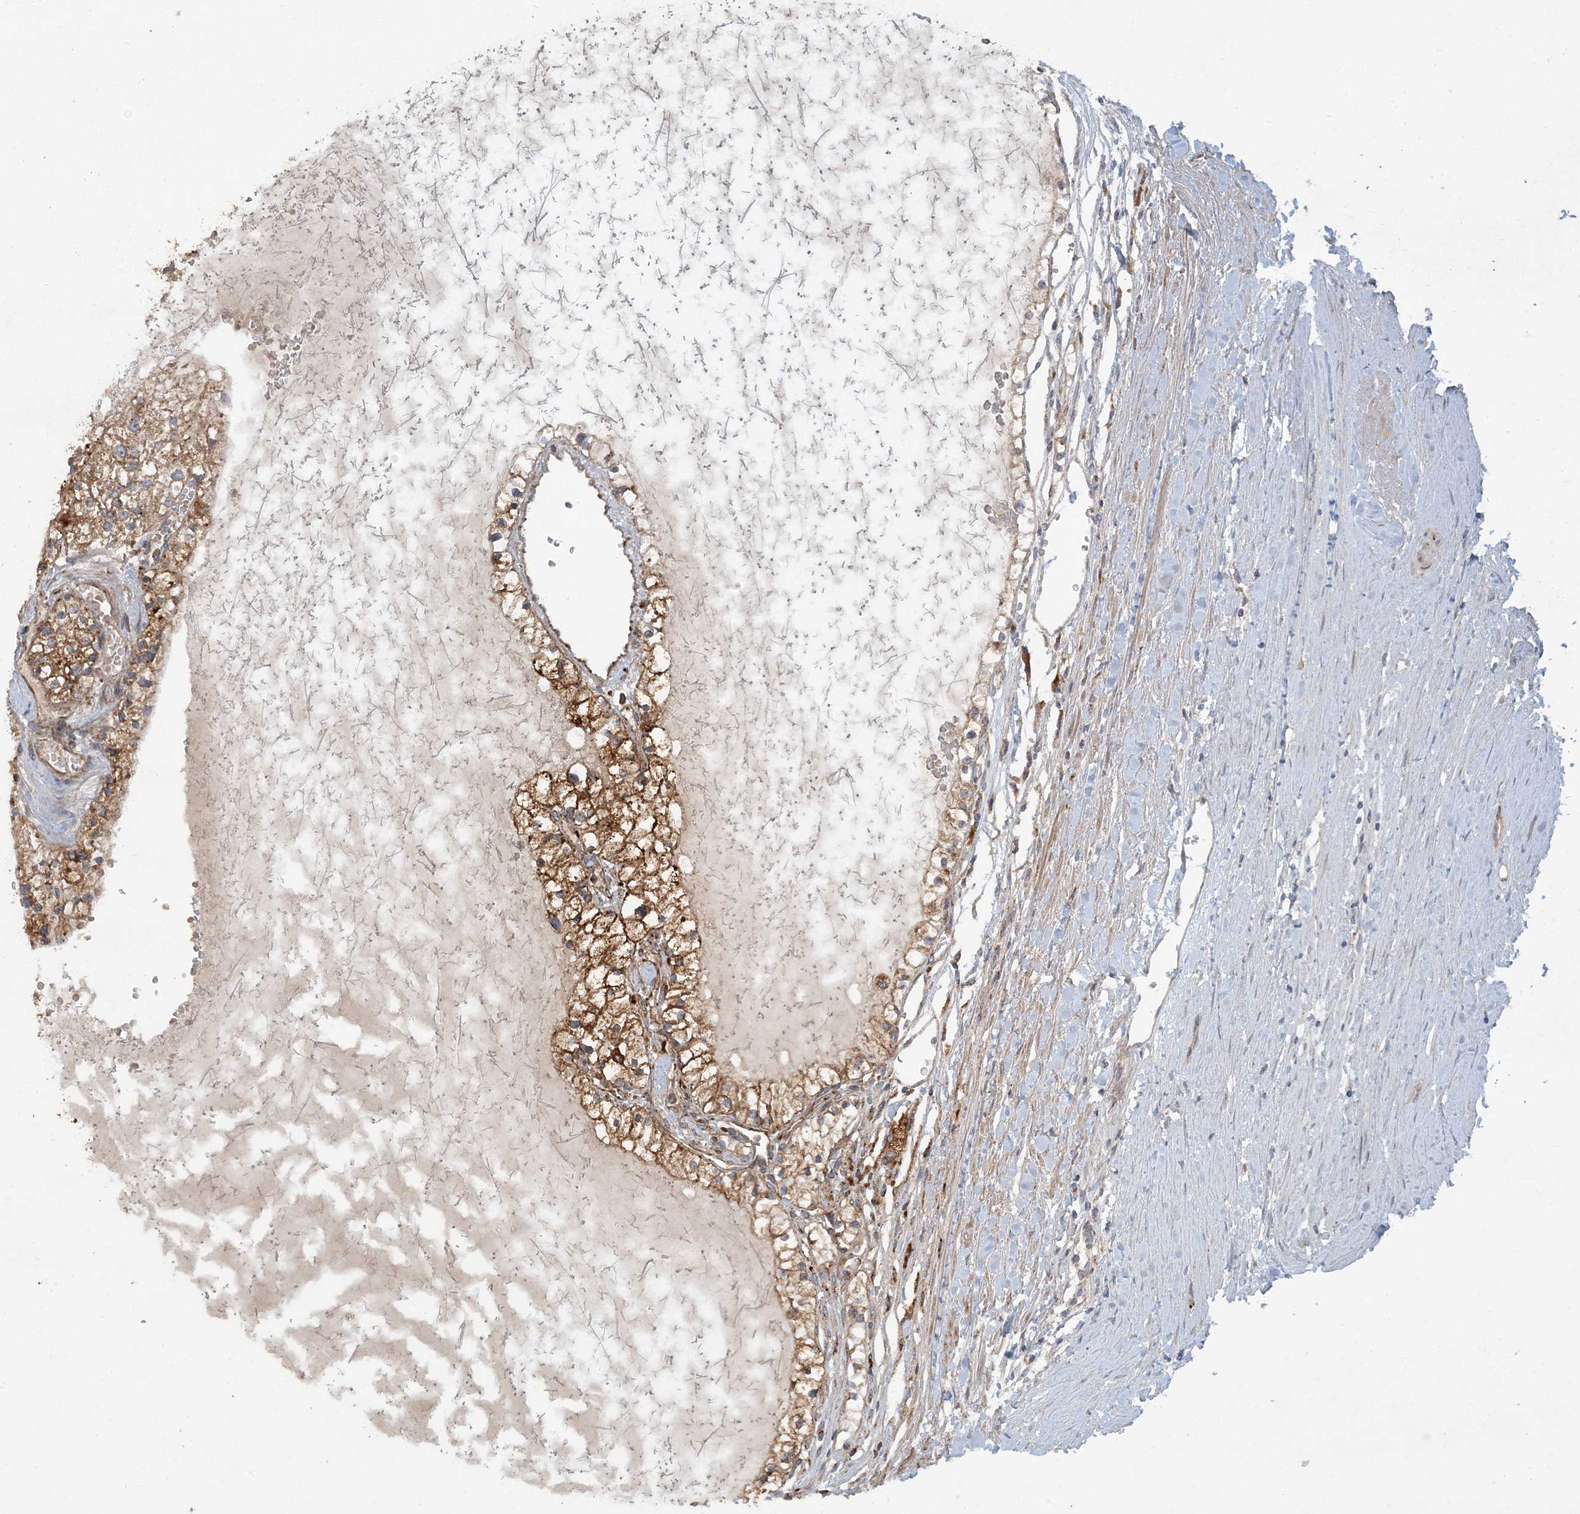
{"staining": {"intensity": "moderate", "quantity": ">75%", "location": "cytoplasmic/membranous"}, "tissue": "renal cancer", "cell_type": "Tumor cells", "image_type": "cancer", "snomed": [{"axis": "morphology", "description": "Normal tissue, NOS"}, {"axis": "morphology", "description": "Adenocarcinoma, NOS"}, {"axis": "topography", "description": "Kidney"}], "caption": "Immunohistochemical staining of human adenocarcinoma (renal) exhibits medium levels of moderate cytoplasmic/membranous positivity in approximately >75% of tumor cells.", "gene": "LTN1", "patient": {"sex": "male", "age": 68}}